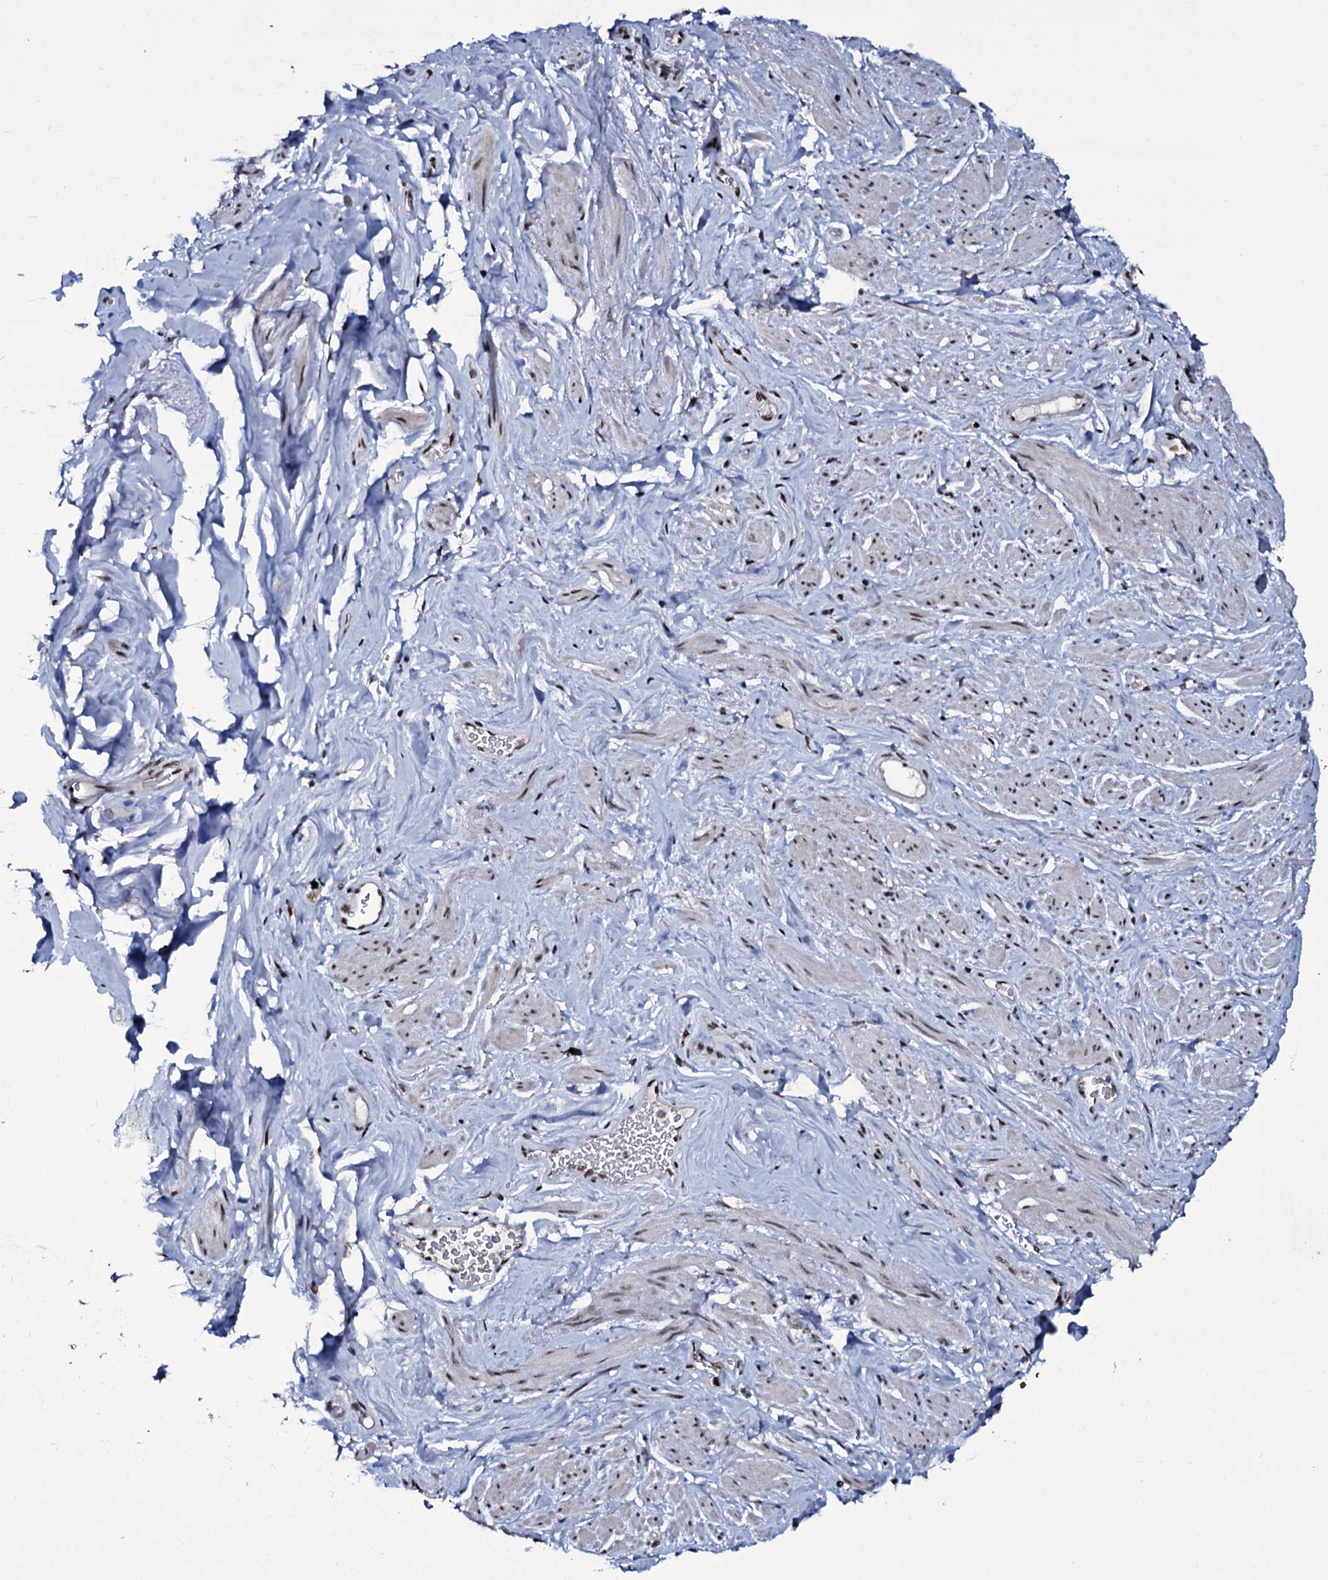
{"staining": {"intensity": "moderate", "quantity": "25%-75%", "location": "nuclear"}, "tissue": "smooth muscle", "cell_type": "Smooth muscle cells", "image_type": "normal", "snomed": [{"axis": "morphology", "description": "Normal tissue, NOS"}, {"axis": "topography", "description": "Smooth muscle"}, {"axis": "topography", "description": "Peripheral nerve tissue"}], "caption": "Brown immunohistochemical staining in normal human smooth muscle reveals moderate nuclear expression in about 25%-75% of smooth muscle cells. The staining was performed using DAB (3,3'-diaminobenzidine), with brown indicating positive protein expression. Nuclei are stained blue with hematoxylin.", "gene": "ZMIZ2", "patient": {"sex": "male", "age": 69}}